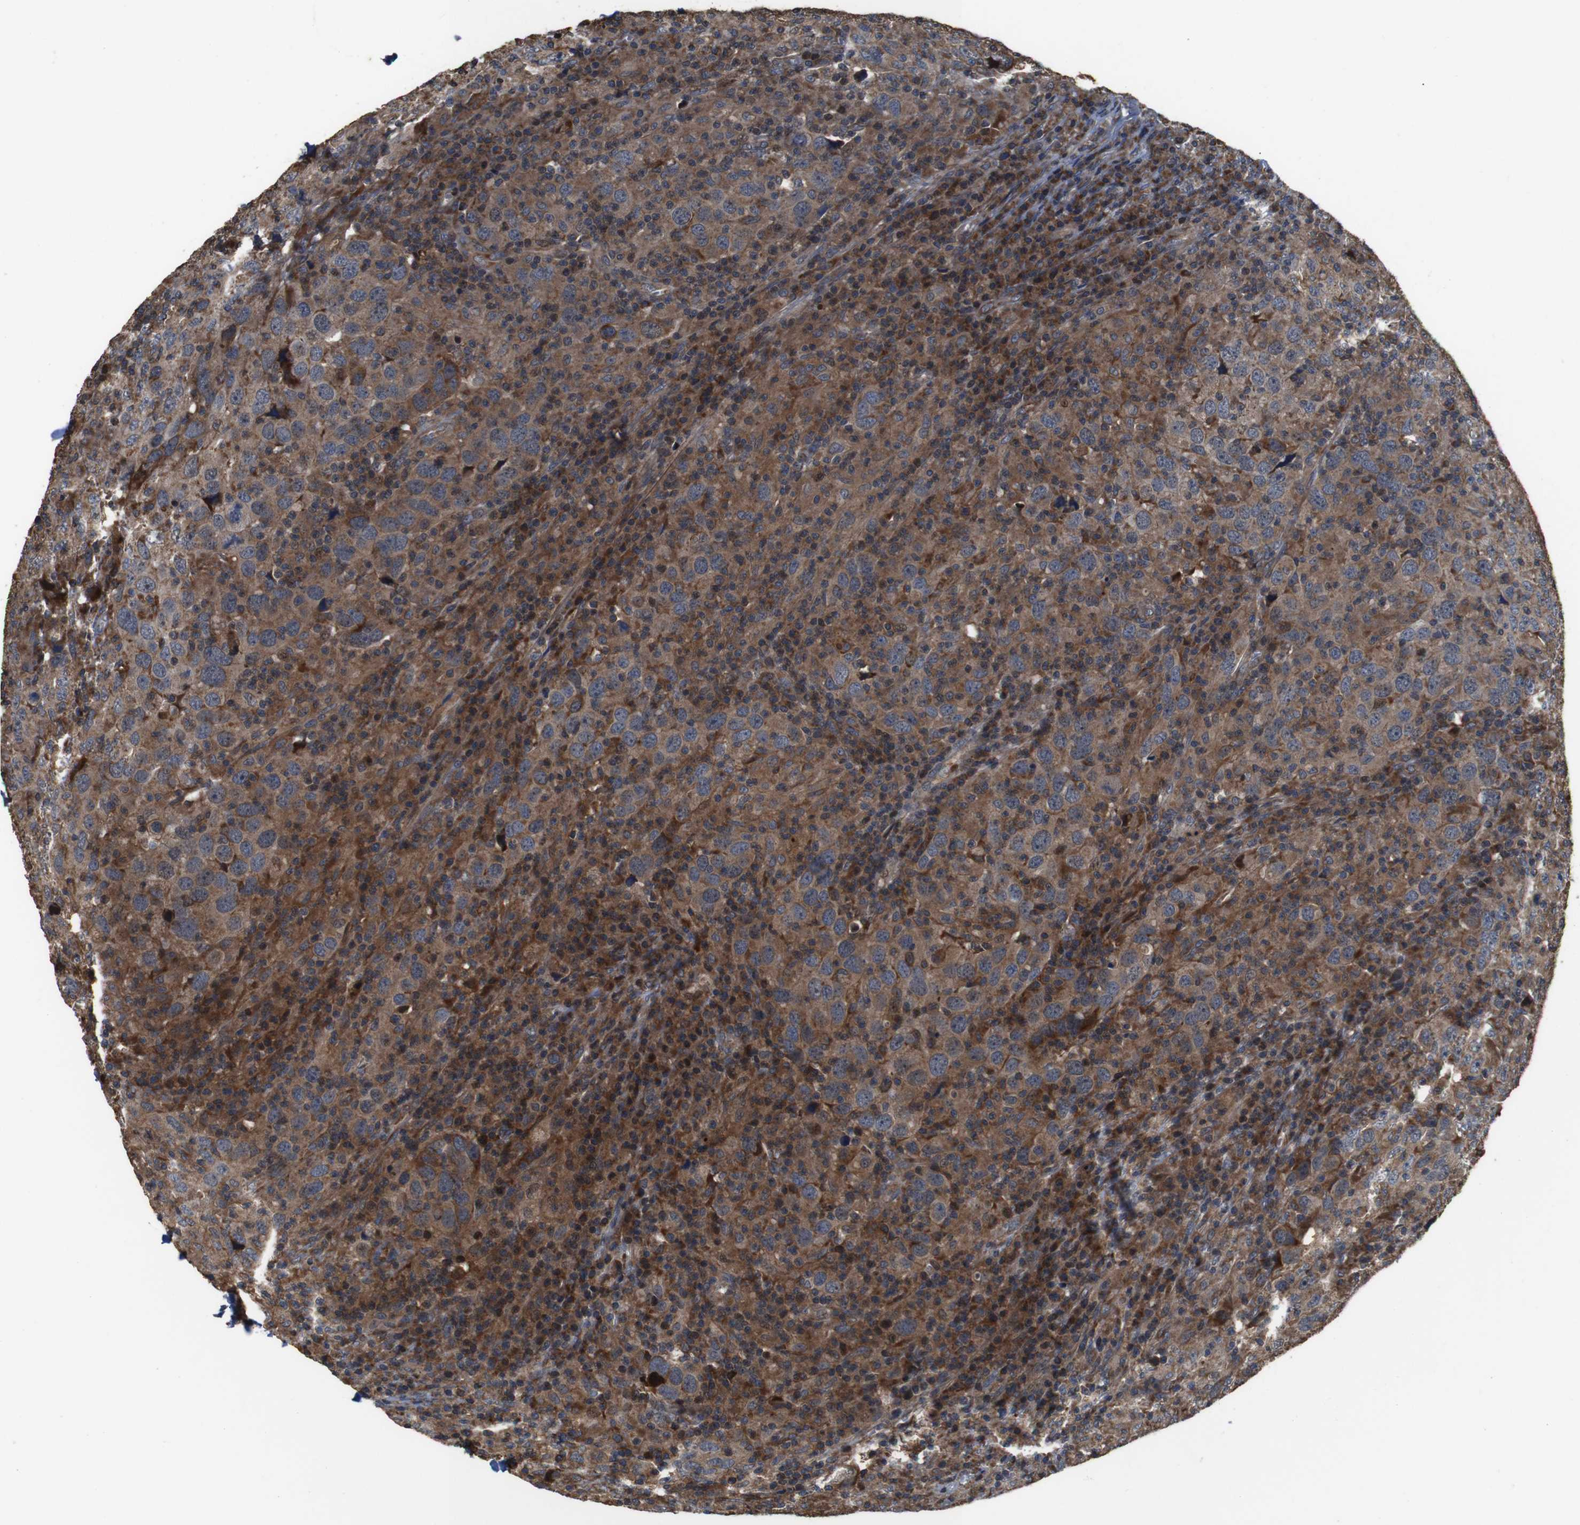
{"staining": {"intensity": "moderate", "quantity": ">75%", "location": "cytoplasmic/membranous"}, "tissue": "head and neck cancer", "cell_type": "Tumor cells", "image_type": "cancer", "snomed": [{"axis": "morphology", "description": "Adenocarcinoma, NOS"}, {"axis": "topography", "description": "Salivary gland"}, {"axis": "topography", "description": "Head-Neck"}], "caption": "An image showing moderate cytoplasmic/membranous expression in about >75% of tumor cells in head and neck adenocarcinoma, as visualized by brown immunohistochemical staining.", "gene": "SNN", "patient": {"sex": "female", "age": 65}}